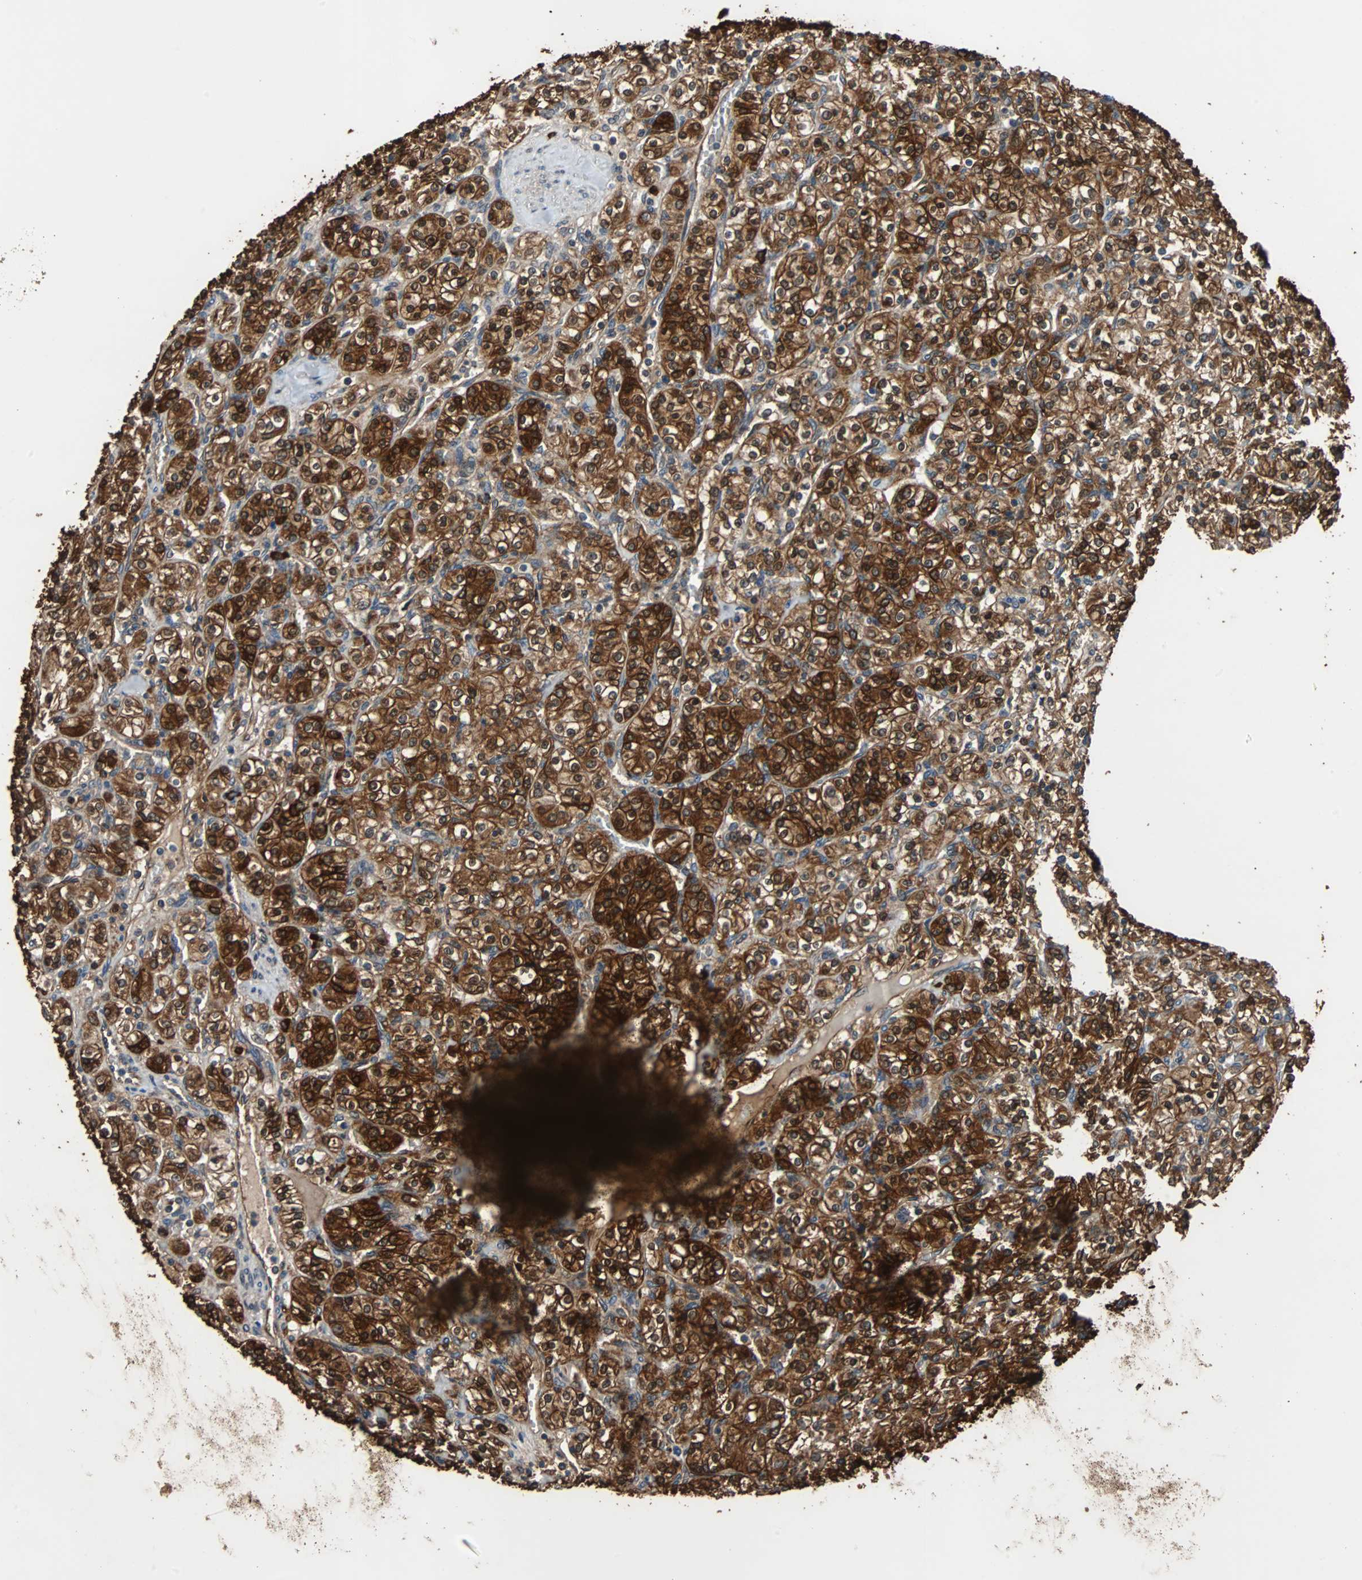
{"staining": {"intensity": "strong", "quantity": ">75%", "location": "cytoplasmic/membranous,nuclear"}, "tissue": "renal cancer", "cell_type": "Tumor cells", "image_type": "cancer", "snomed": [{"axis": "morphology", "description": "Adenocarcinoma, NOS"}, {"axis": "topography", "description": "Kidney"}], "caption": "Tumor cells show strong cytoplasmic/membranous and nuclear positivity in about >75% of cells in renal cancer.", "gene": "NDRG1", "patient": {"sex": "male", "age": 77}}